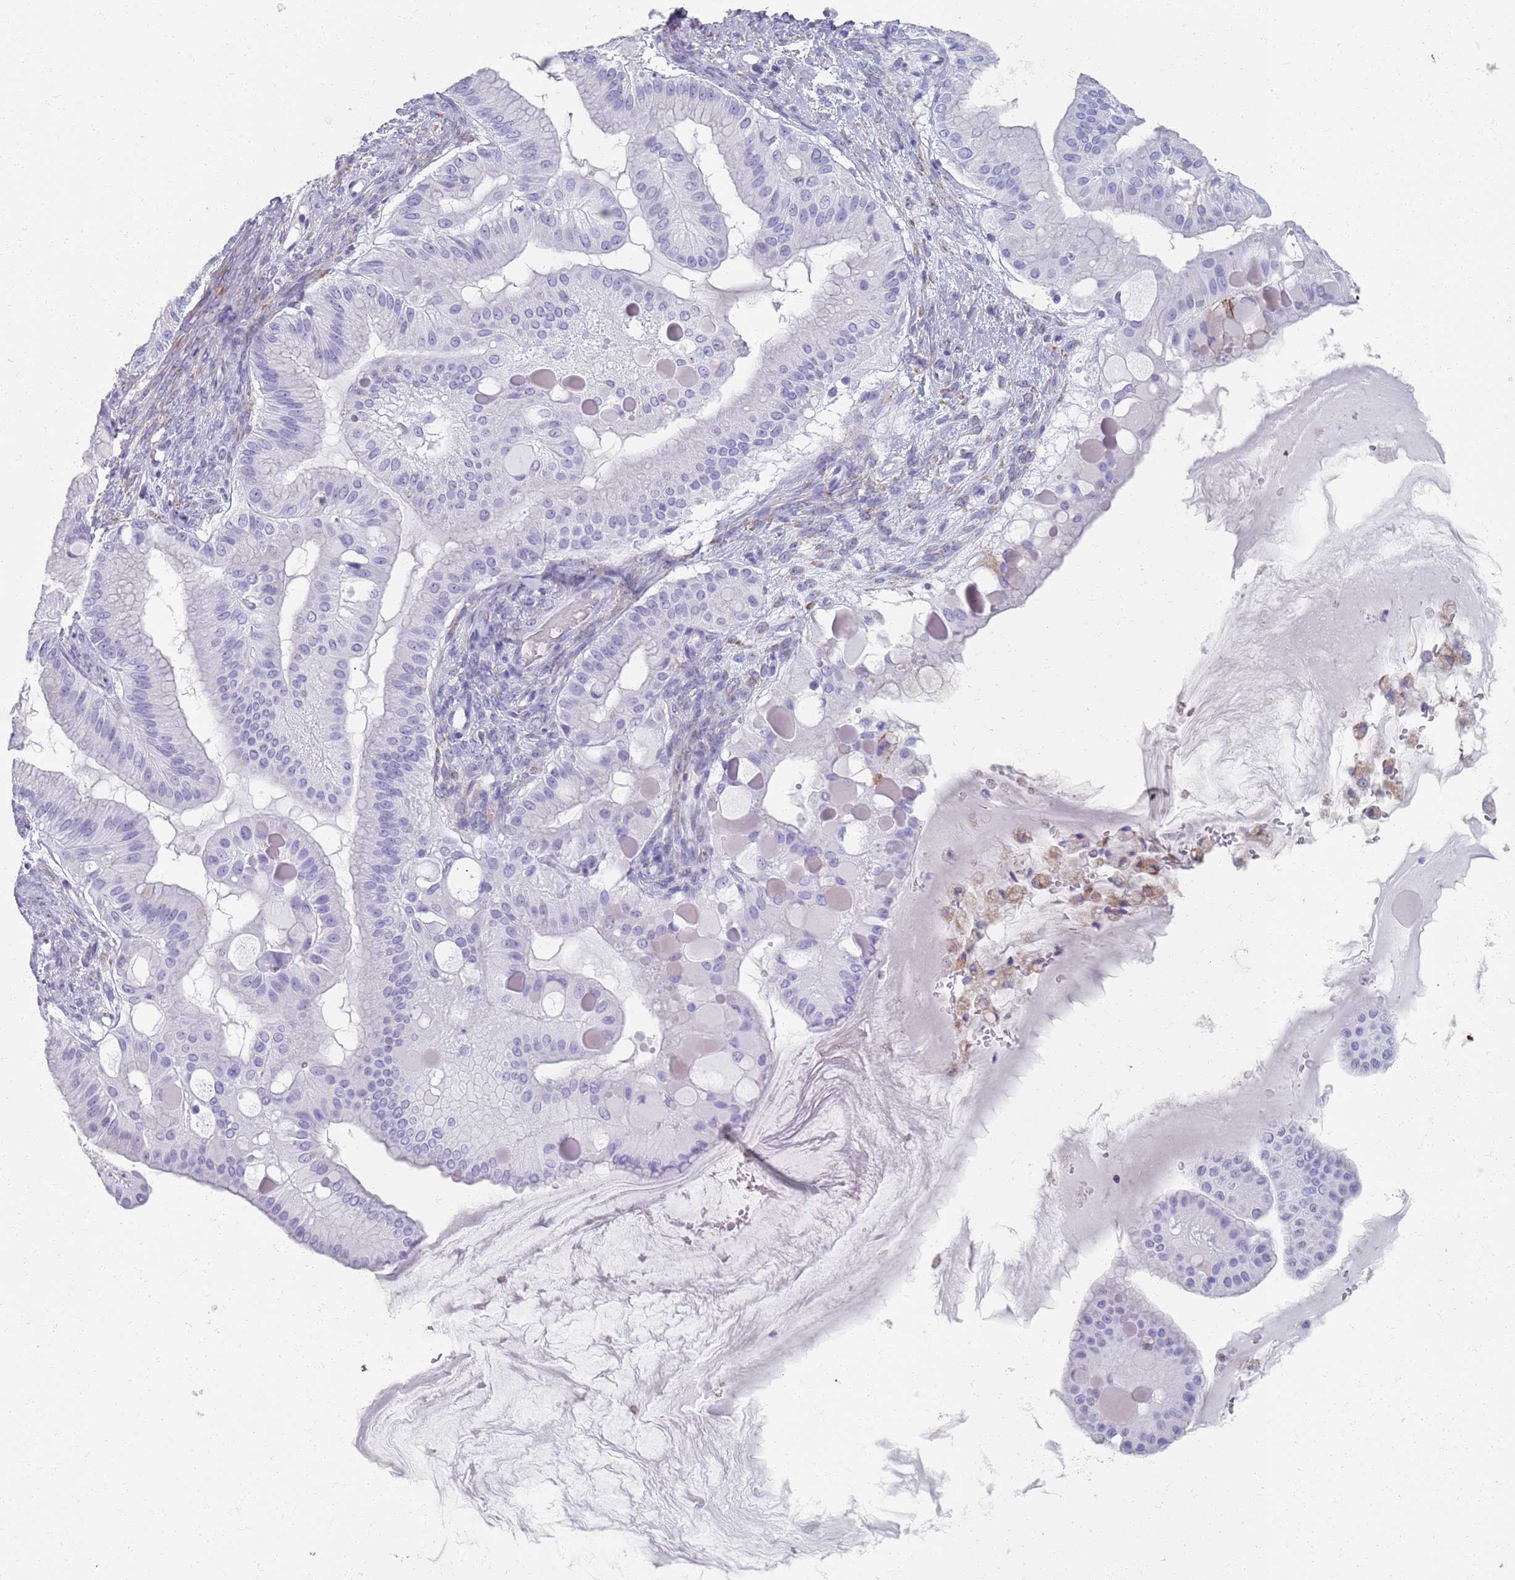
{"staining": {"intensity": "negative", "quantity": "none", "location": "none"}, "tissue": "ovarian cancer", "cell_type": "Tumor cells", "image_type": "cancer", "snomed": [{"axis": "morphology", "description": "Cystadenocarcinoma, mucinous, NOS"}, {"axis": "topography", "description": "Ovary"}], "caption": "Tumor cells show no significant expression in mucinous cystadenocarcinoma (ovarian).", "gene": "PLOD1", "patient": {"sex": "female", "age": 61}}